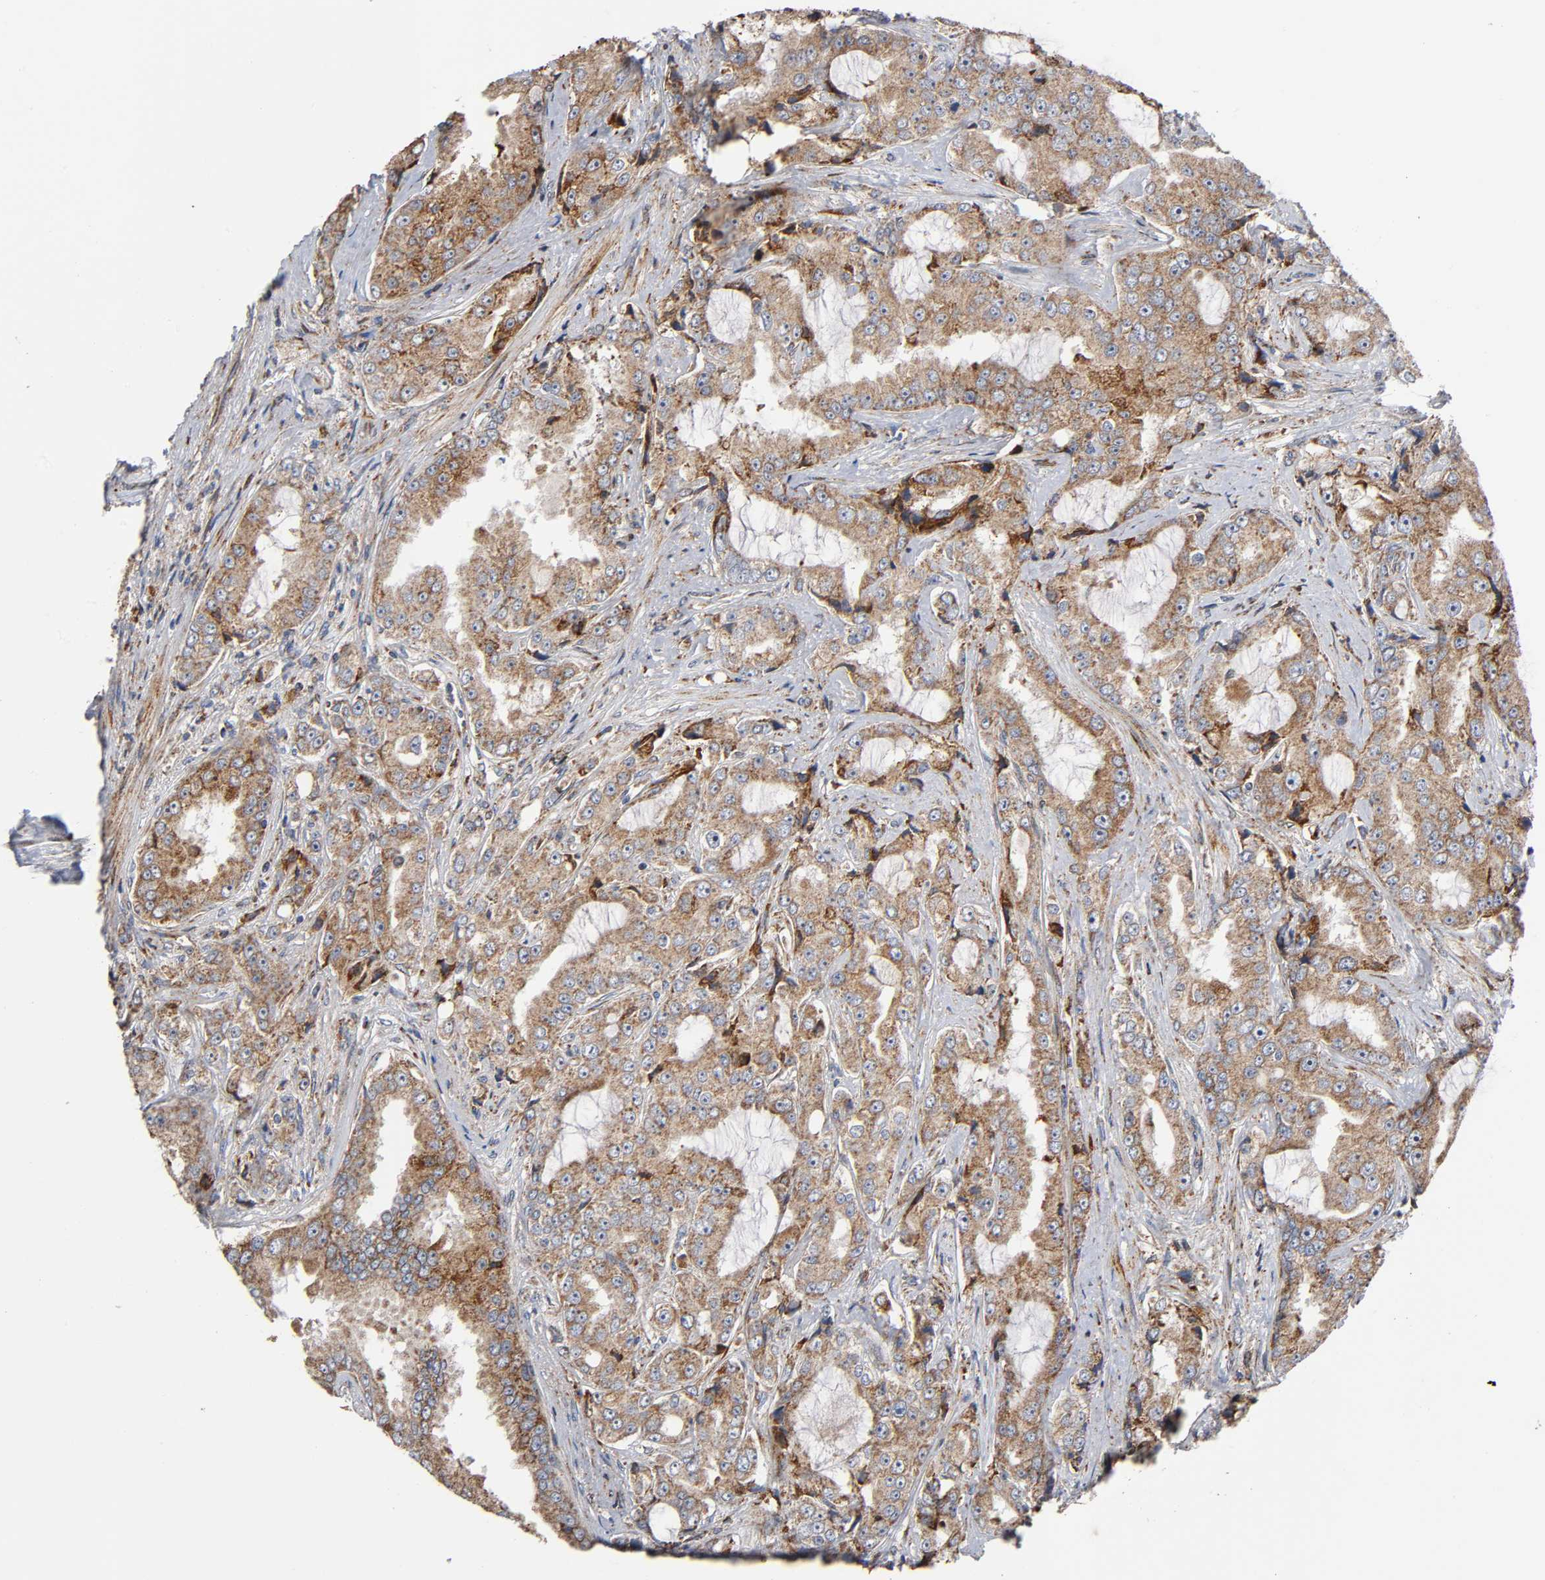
{"staining": {"intensity": "moderate", "quantity": "25%-75%", "location": "cytoplasmic/membranous"}, "tissue": "prostate cancer", "cell_type": "Tumor cells", "image_type": "cancer", "snomed": [{"axis": "morphology", "description": "Adenocarcinoma, High grade"}, {"axis": "topography", "description": "Prostate"}], "caption": "A histopathology image of prostate cancer stained for a protein displays moderate cytoplasmic/membranous brown staining in tumor cells. The staining was performed using DAB (3,3'-diaminobenzidine), with brown indicating positive protein expression. Nuclei are stained blue with hematoxylin.", "gene": "MAP3K1", "patient": {"sex": "male", "age": 73}}